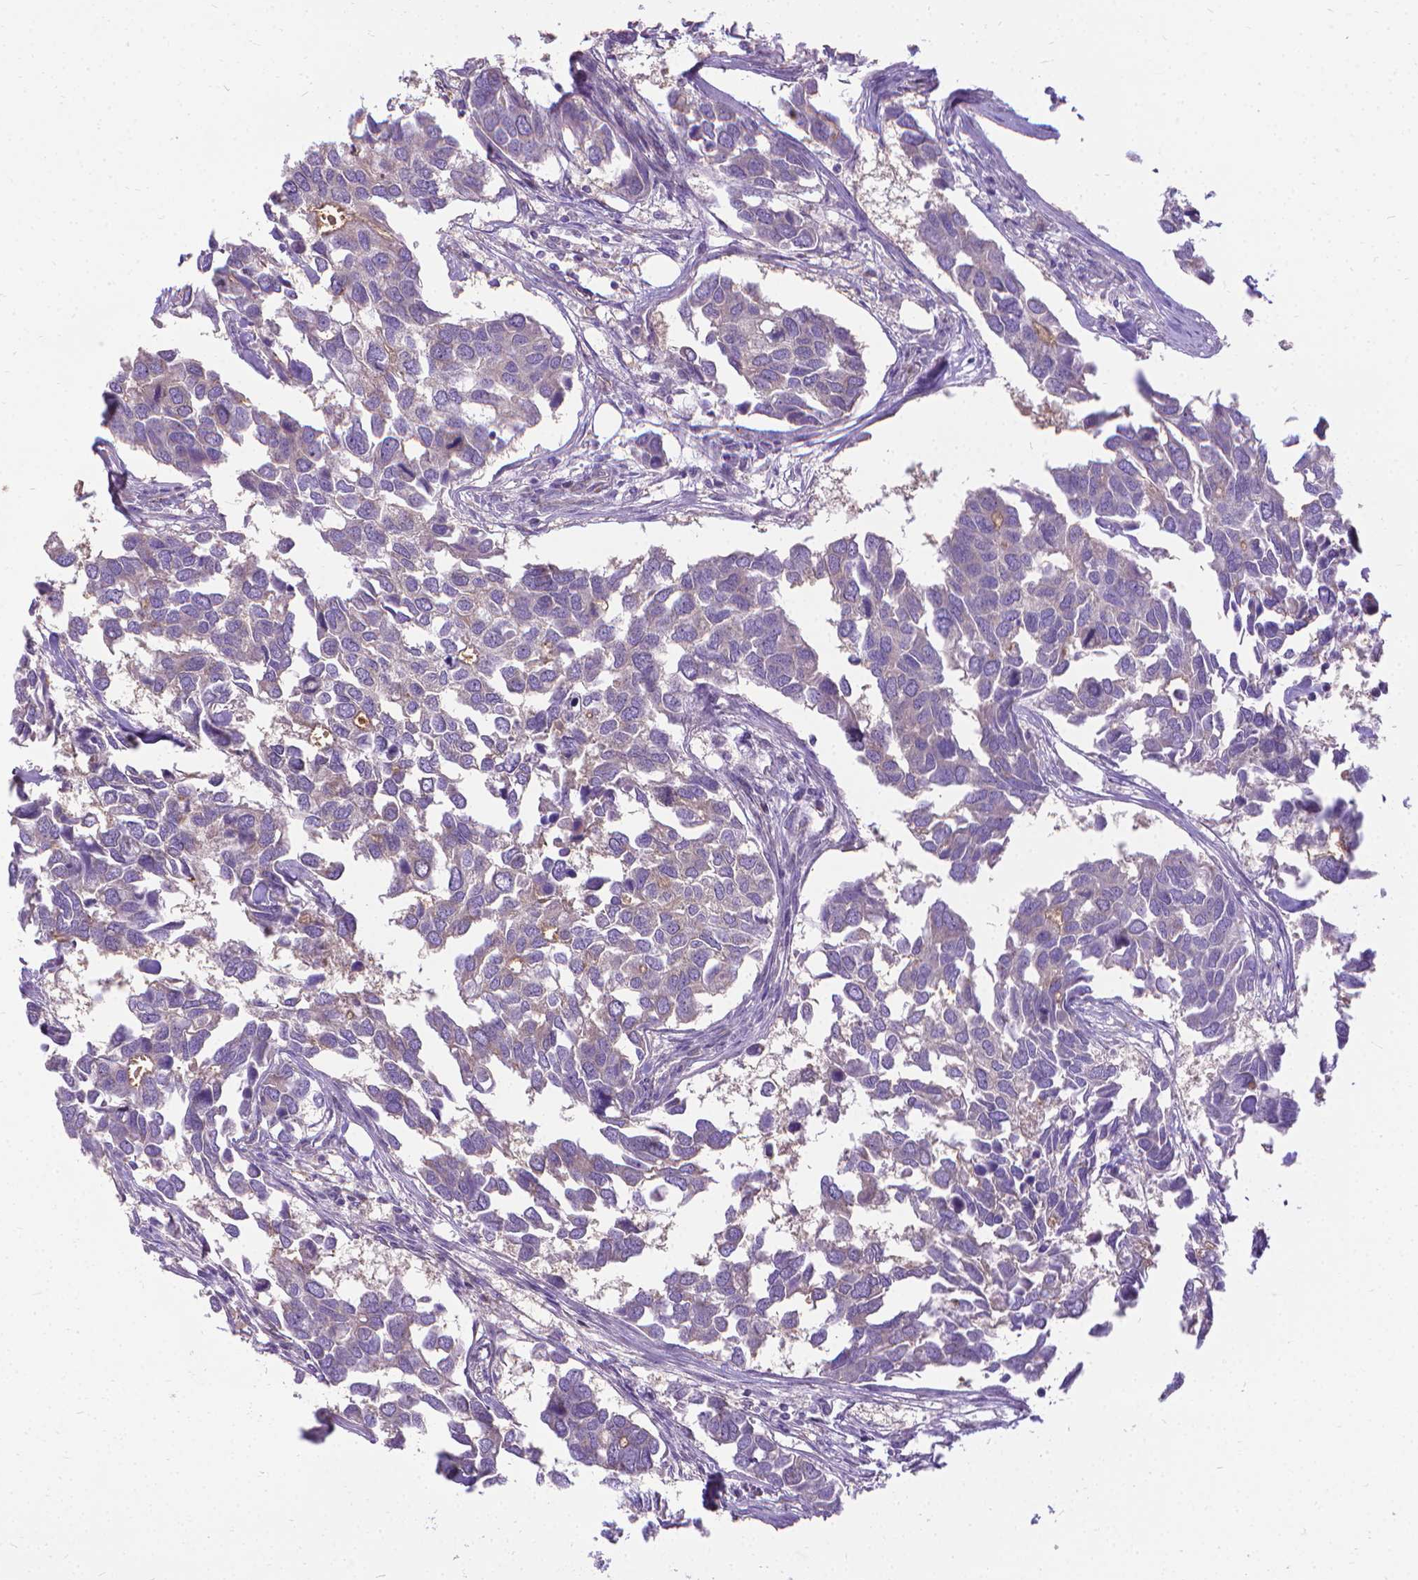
{"staining": {"intensity": "weak", "quantity": "<25%", "location": "cytoplasmic/membranous"}, "tissue": "breast cancer", "cell_type": "Tumor cells", "image_type": "cancer", "snomed": [{"axis": "morphology", "description": "Duct carcinoma"}, {"axis": "topography", "description": "Breast"}], "caption": "Immunohistochemistry (IHC) image of neoplastic tissue: human breast cancer (intraductal carcinoma) stained with DAB (3,3'-diaminobenzidine) exhibits no significant protein staining in tumor cells.", "gene": "CFAP299", "patient": {"sex": "female", "age": 83}}